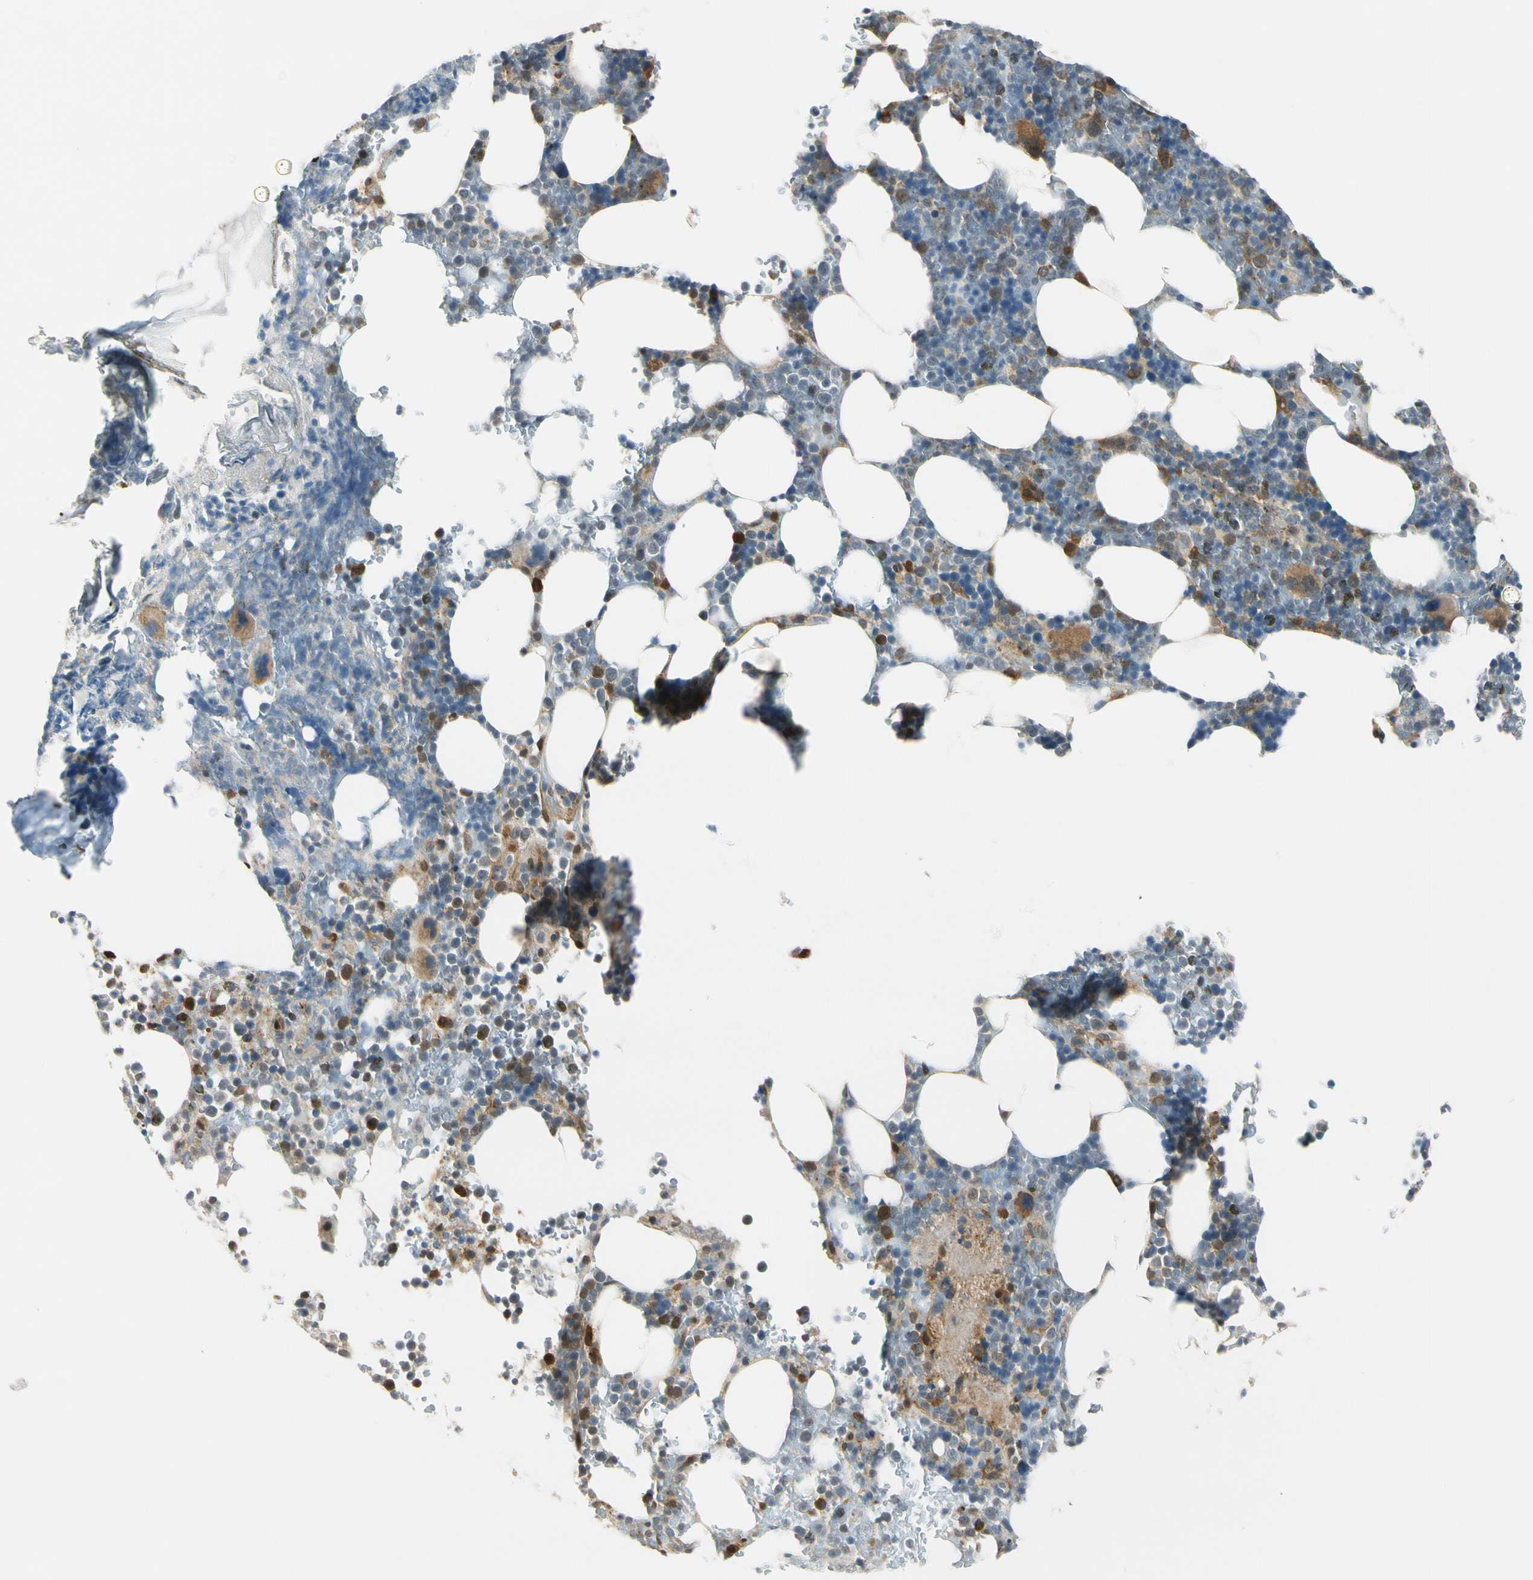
{"staining": {"intensity": "moderate", "quantity": "<25%", "location": "cytoplasmic/membranous"}, "tissue": "bone marrow", "cell_type": "Hematopoietic cells", "image_type": "normal", "snomed": [{"axis": "morphology", "description": "Normal tissue, NOS"}, {"axis": "topography", "description": "Bone marrow"}], "caption": "This micrograph displays IHC staining of unremarkable bone marrow, with low moderate cytoplasmic/membranous positivity in approximately <25% of hematopoietic cells.", "gene": "RASGRF1", "patient": {"sex": "female", "age": 73}}